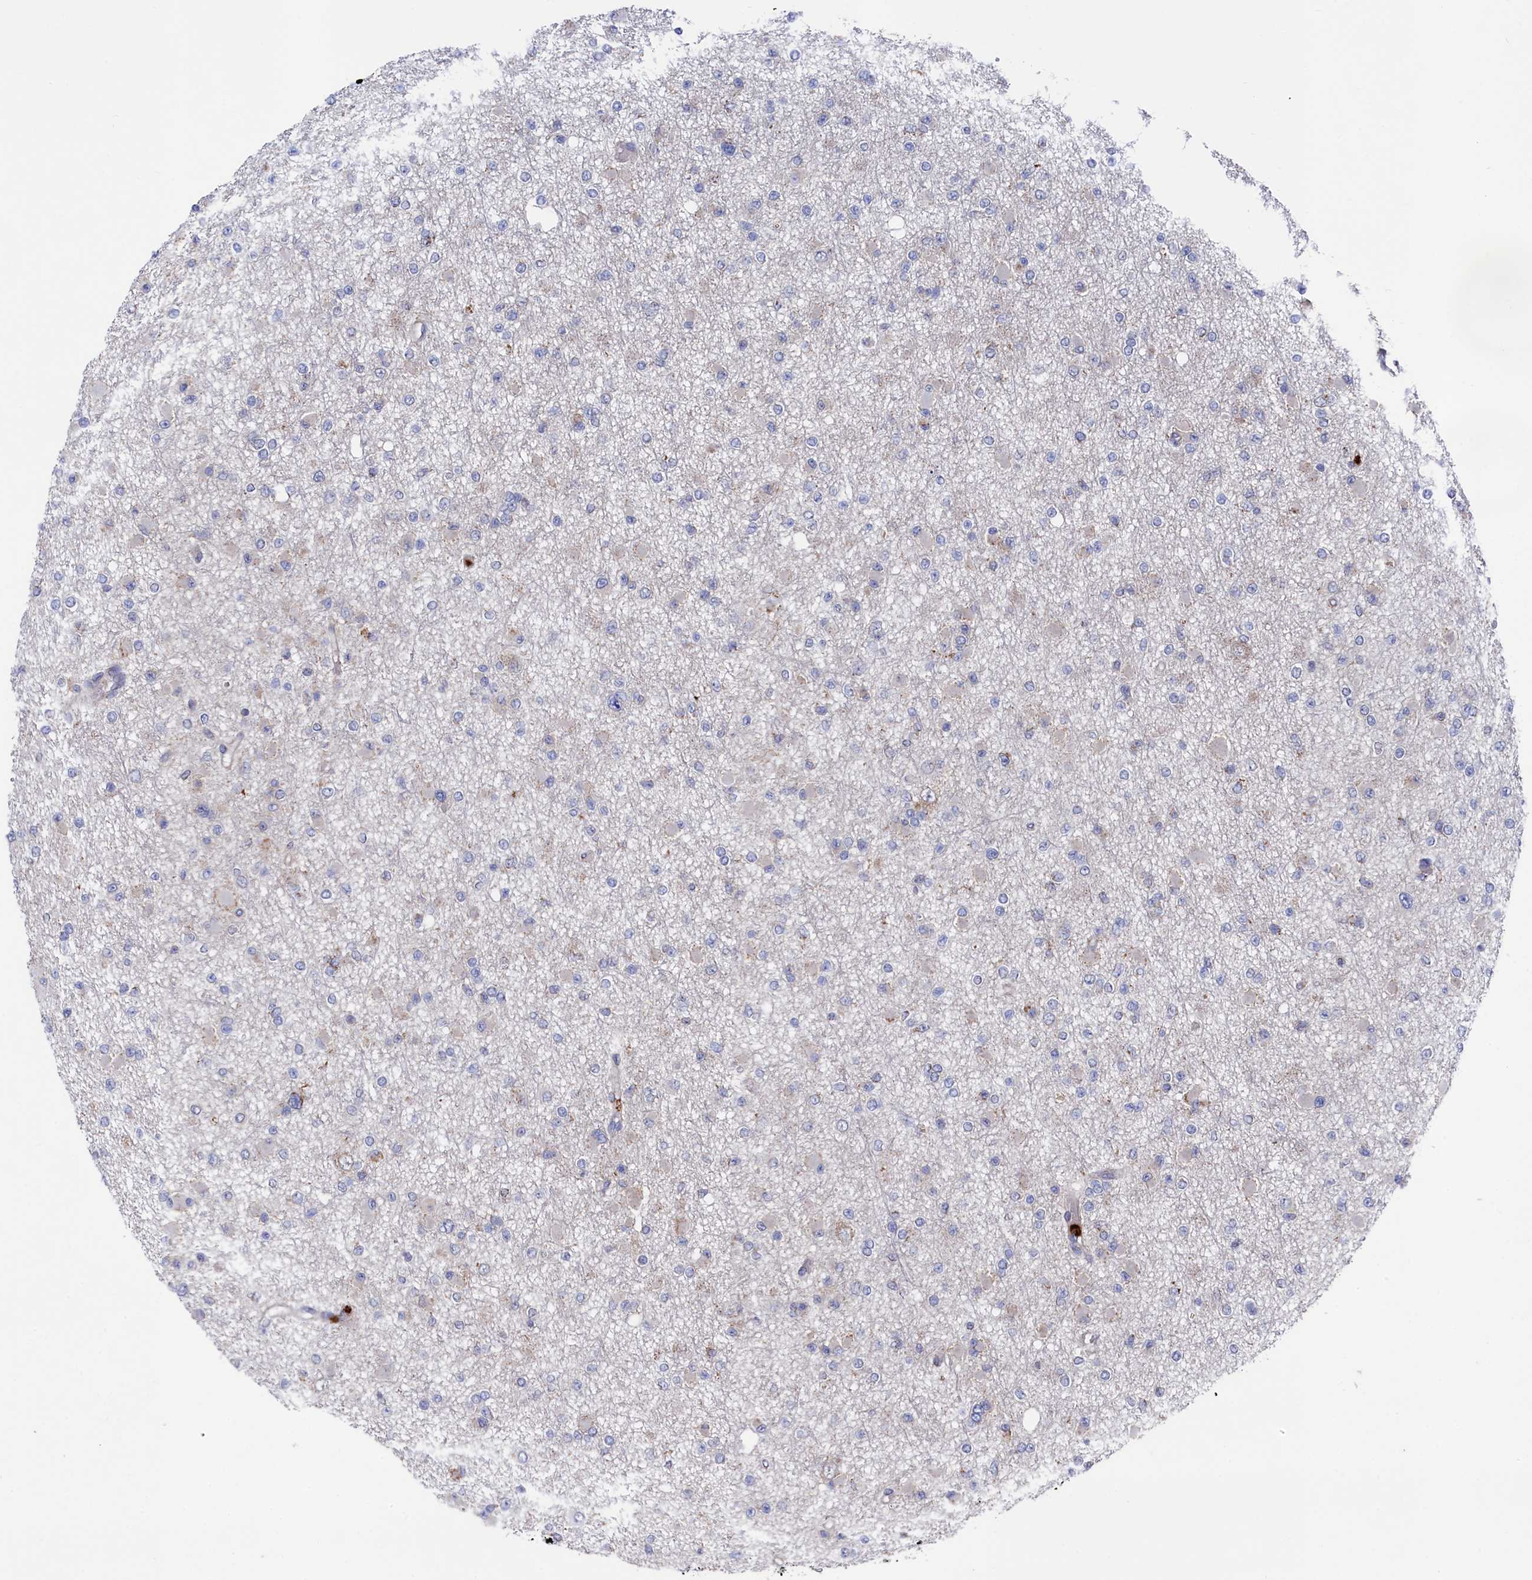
{"staining": {"intensity": "moderate", "quantity": "<25%", "location": "cytoplasmic/membranous"}, "tissue": "glioma", "cell_type": "Tumor cells", "image_type": "cancer", "snomed": [{"axis": "morphology", "description": "Glioma, malignant, Low grade"}, {"axis": "topography", "description": "Brain"}], "caption": "A high-resolution image shows immunohistochemistry staining of malignant glioma (low-grade), which displays moderate cytoplasmic/membranous expression in about <25% of tumor cells.", "gene": "CHCHD1", "patient": {"sex": "female", "age": 22}}